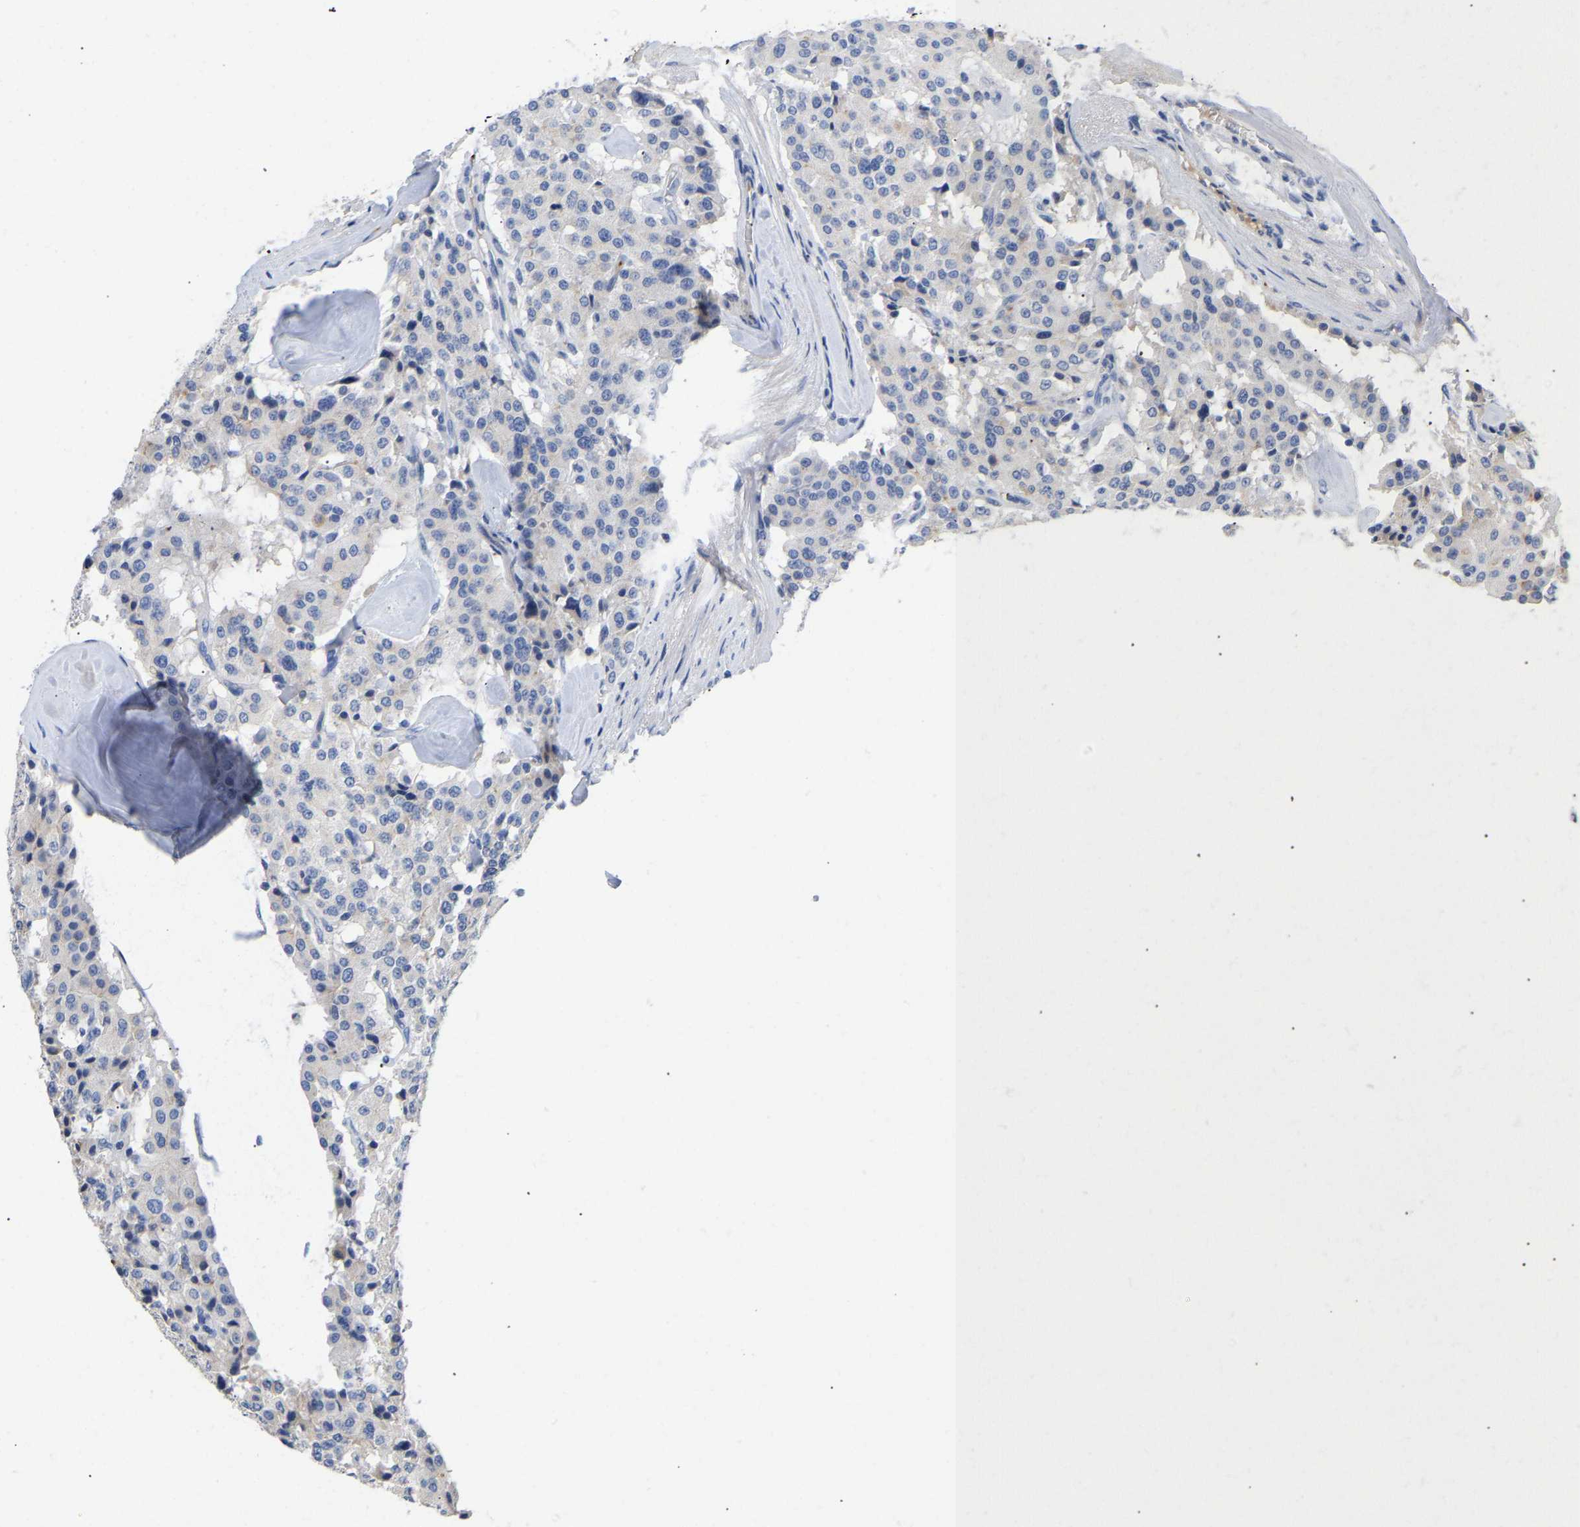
{"staining": {"intensity": "negative", "quantity": "none", "location": "none"}, "tissue": "carcinoid", "cell_type": "Tumor cells", "image_type": "cancer", "snomed": [{"axis": "morphology", "description": "Carcinoid, malignant, NOS"}, {"axis": "topography", "description": "Lung"}], "caption": "A histopathology image of carcinoid stained for a protein displays no brown staining in tumor cells.", "gene": "FGF18", "patient": {"sex": "male", "age": 30}}